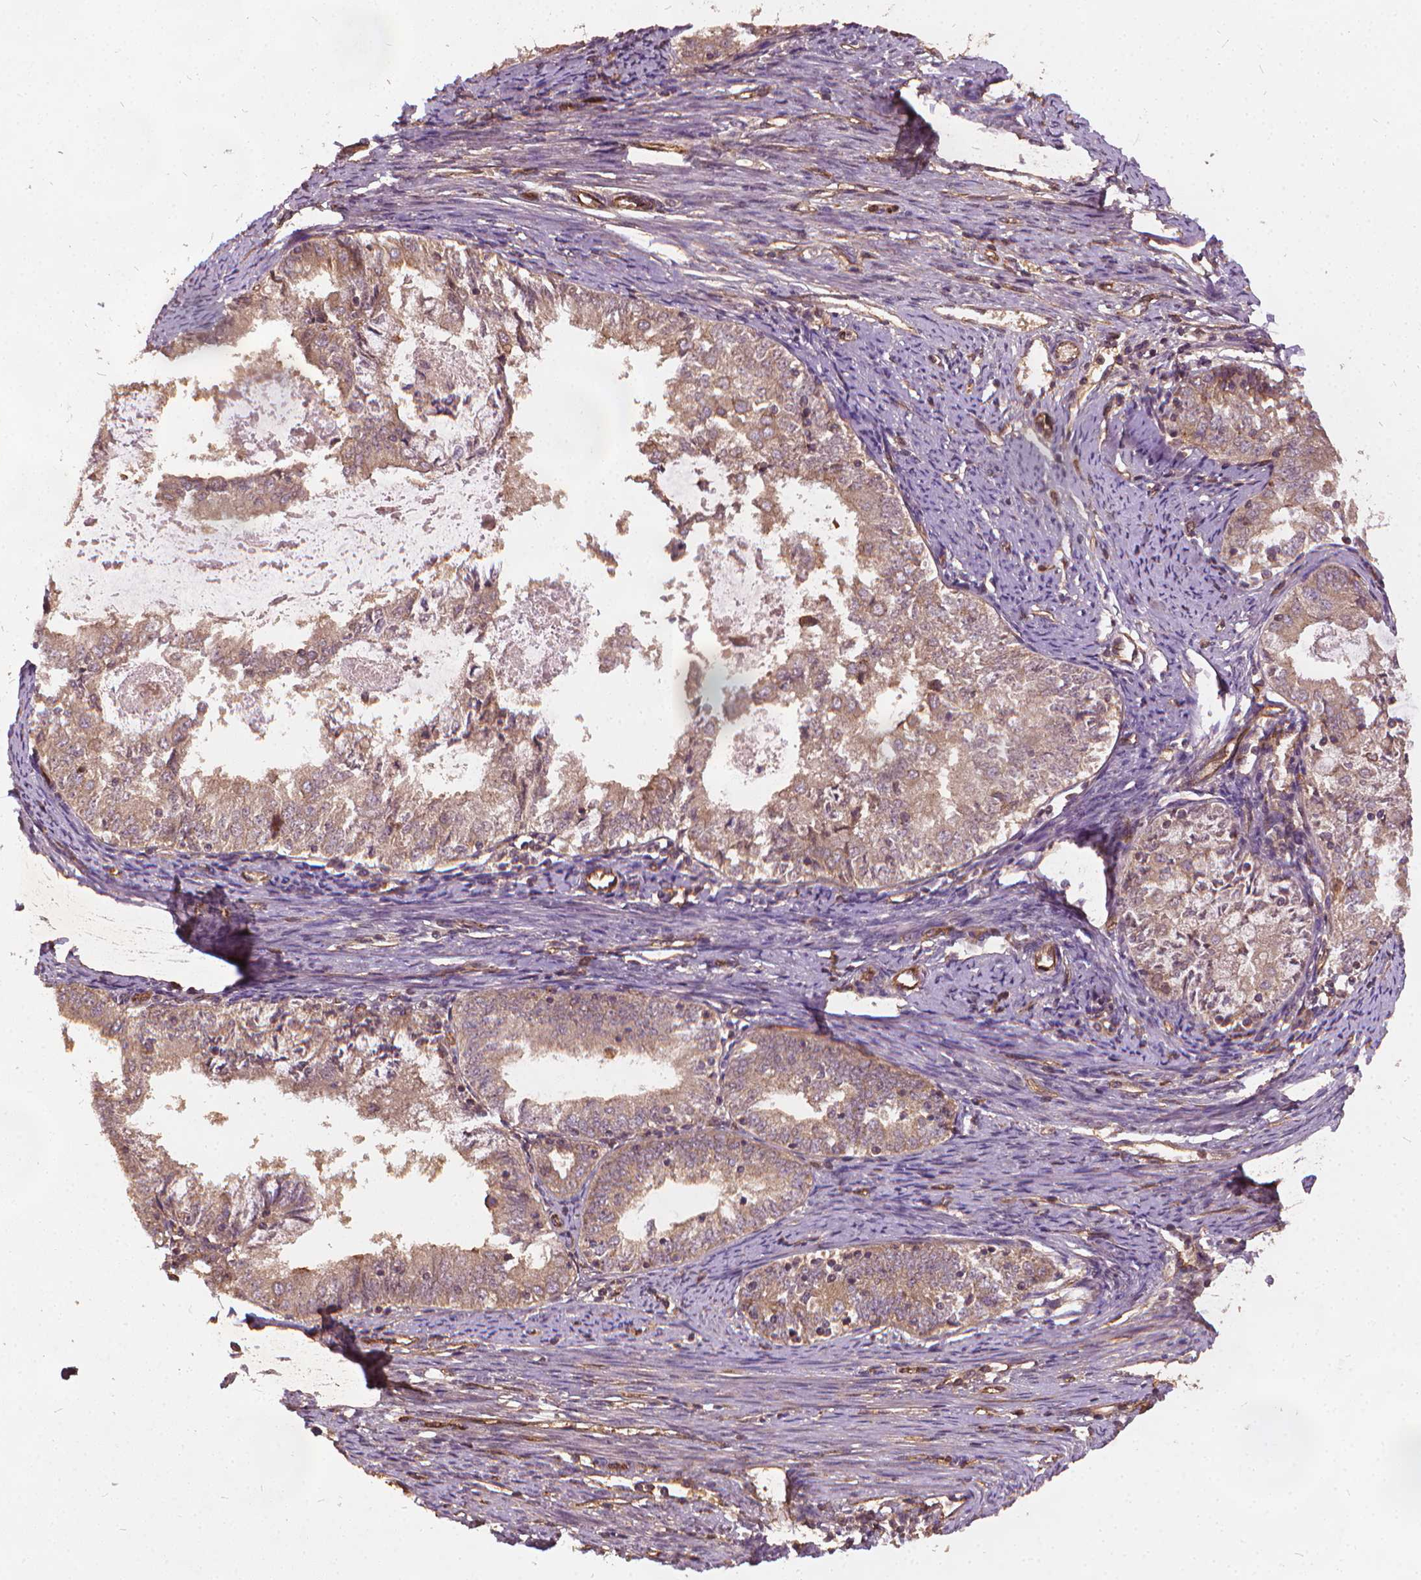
{"staining": {"intensity": "weak", "quantity": ">75%", "location": "cytoplasmic/membranous"}, "tissue": "endometrial cancer", "cell_type": "Tumor cells", "image_type": "cancer", "snomed": [{"axis": "morphology", "description": "Adenocarcinoma, NOS"}, {"axis": "topography", "description": "Endometrium"}], "caption": "Endometrial adenocarcinoma stained with a protein marker shows weak staining in tumor cells.", "gene": "UBXN2A", "patient": {"sex": "female", "age": 57}}